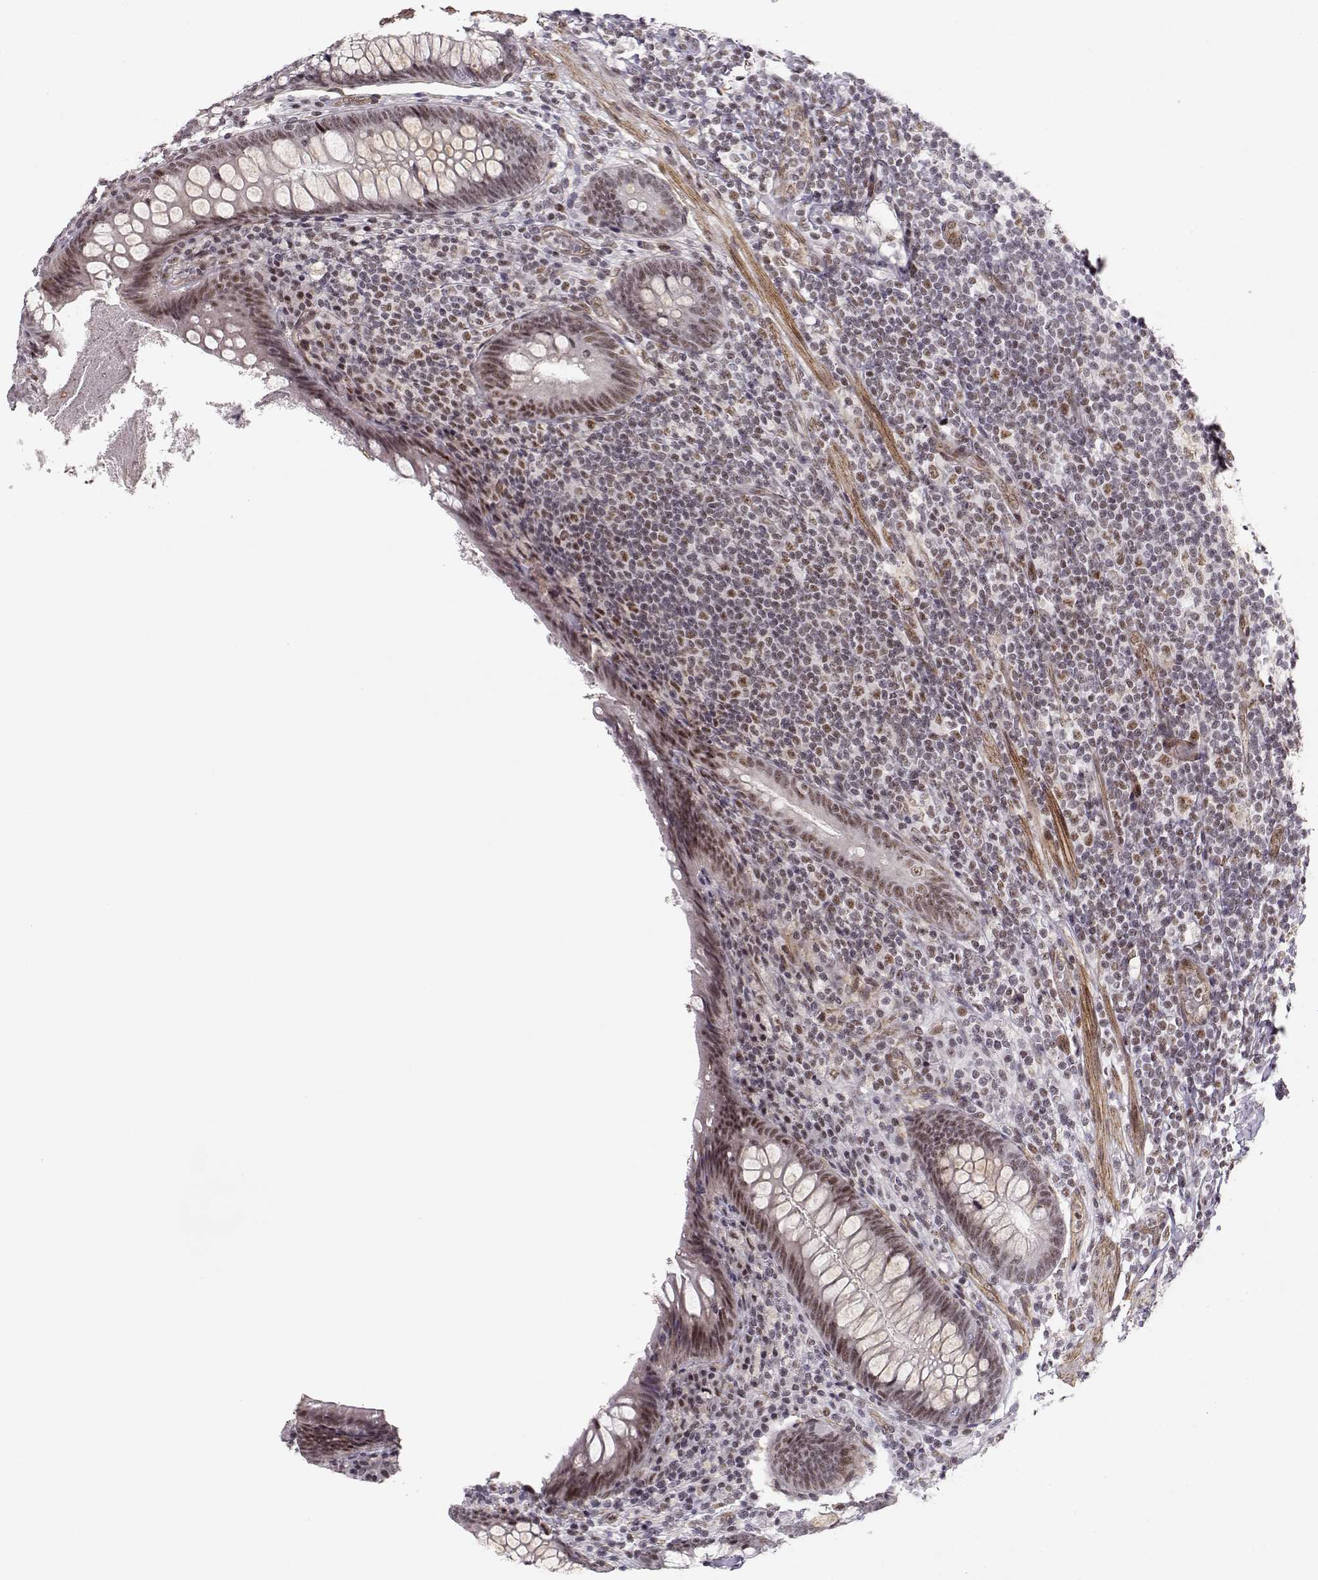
{"staining": {"intensity": "weak", "quantity": ">75%", "location": "nuclear"}, "tissue": "appendix", "cell_type": "Glandular cells", "image_type": "normal", "snomed": [{"axis": "morphology", "description": "Normal tissue, NOS"}, {"axis": "topography", "description": "Appendix"}], "caption": "Immunohistochemical staining of benign appendix displays low levels of weak nuclear positivity in about >75% of glandular cells.", "gene": "CIR1", "patient": {"sex": "male", "age": 47}}